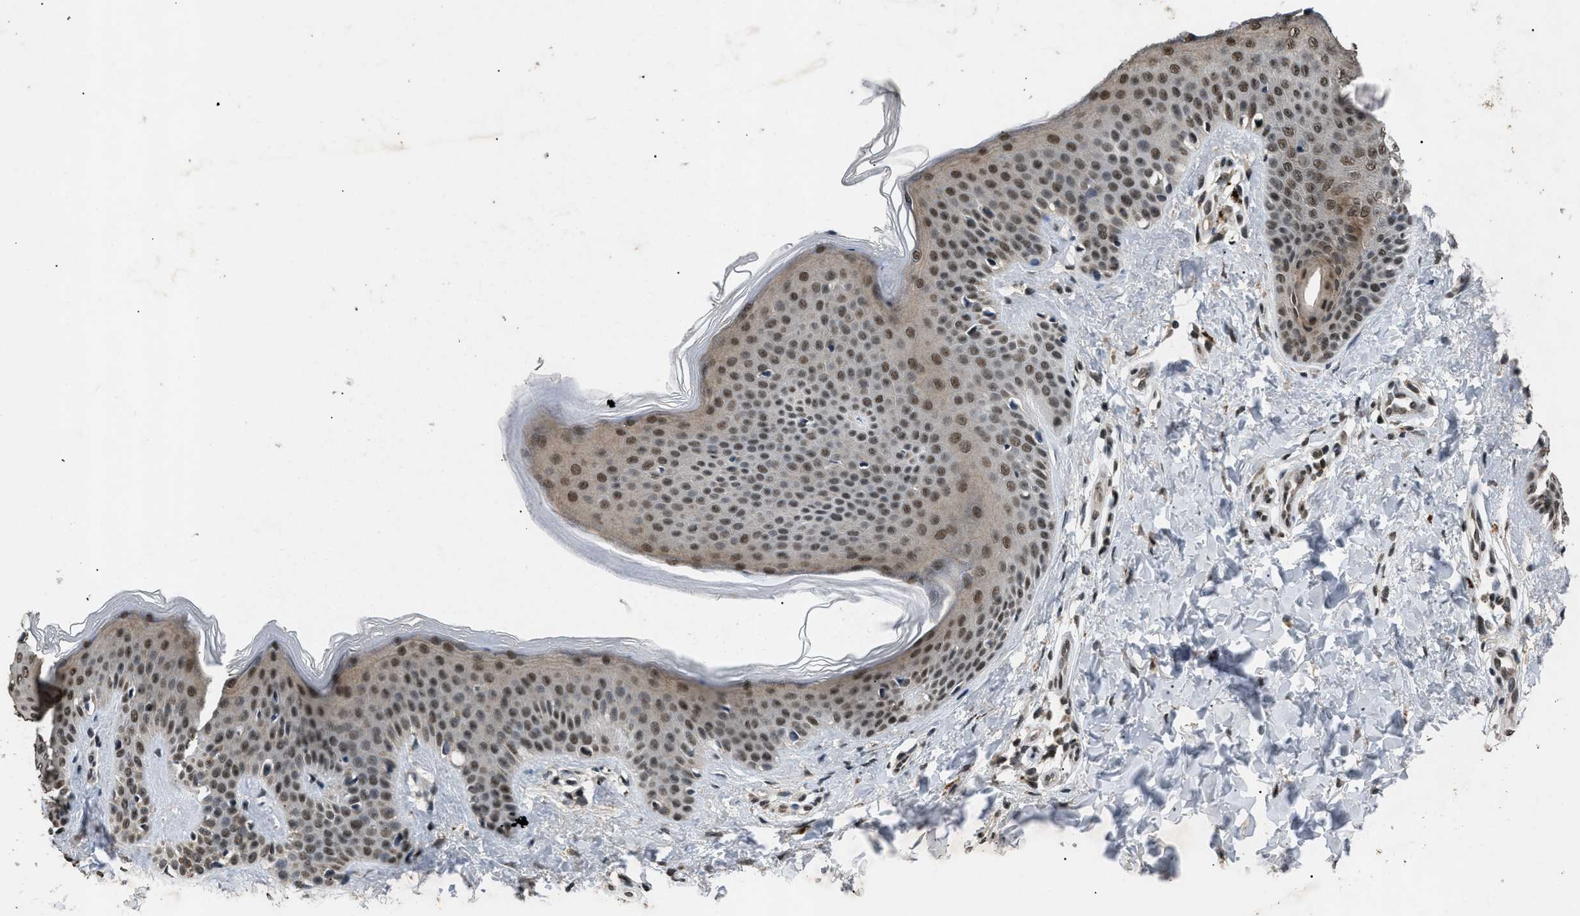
{"staining": {"intensity": "moderate", "quantity": ">75%", "location": "nuclear"}, "tissue": "skin", "cell_type": "Fibroblasts", "image_type": "normal", "snomed": [{"axis": "morphology", "description": "Normal tissue, NOS"}, {"axis": "topography", "description": "Skin"}], "caption": "Immunohistochemistry (IHC) micrograph of normal skin: human skin stained using immunohistochemistry reveals medium levels of moderate protein expression localized specifically in the nuclear of fibroblasts, appearing as a nuclear brown color.", "gene": "RBM5", "patient": {"sex": "female", "age": 17}}